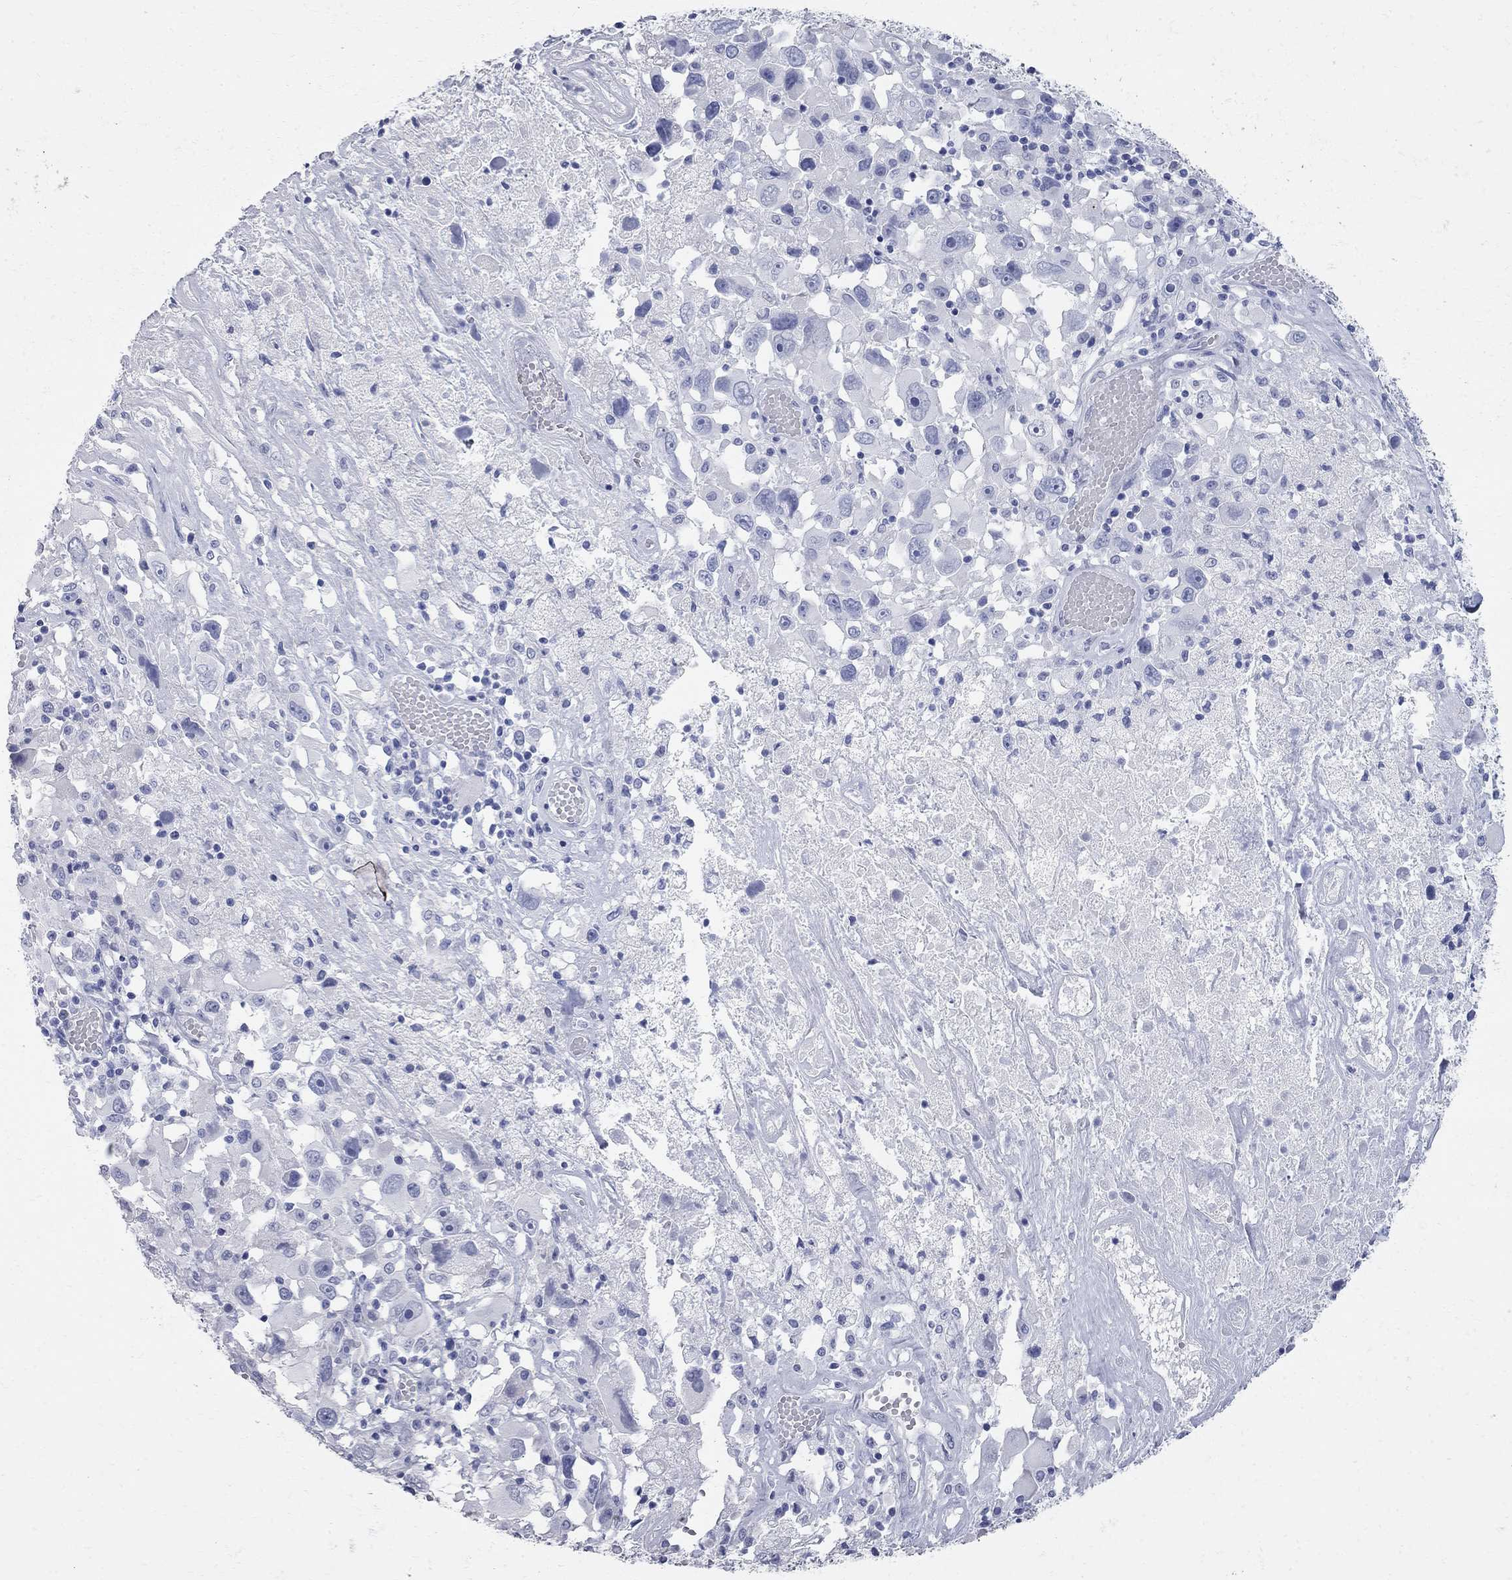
{"staining": {"intensity": "negative", "quantity": "none", "location": "none"}, "tissue": "melanoma", "cell_type": "Tumor cells", "image_type": "cancer", "snomed": [{"axis": "morphology", "description": "Malignant melanoma, Metastatic site"}, {"axis": "topography", "description": "Soft tissue"}], "caption": "Tumor cells show no significant staining in melanoma.", "gene": "BPIFB1", "patient": {"sex": "male", "age": 50}}